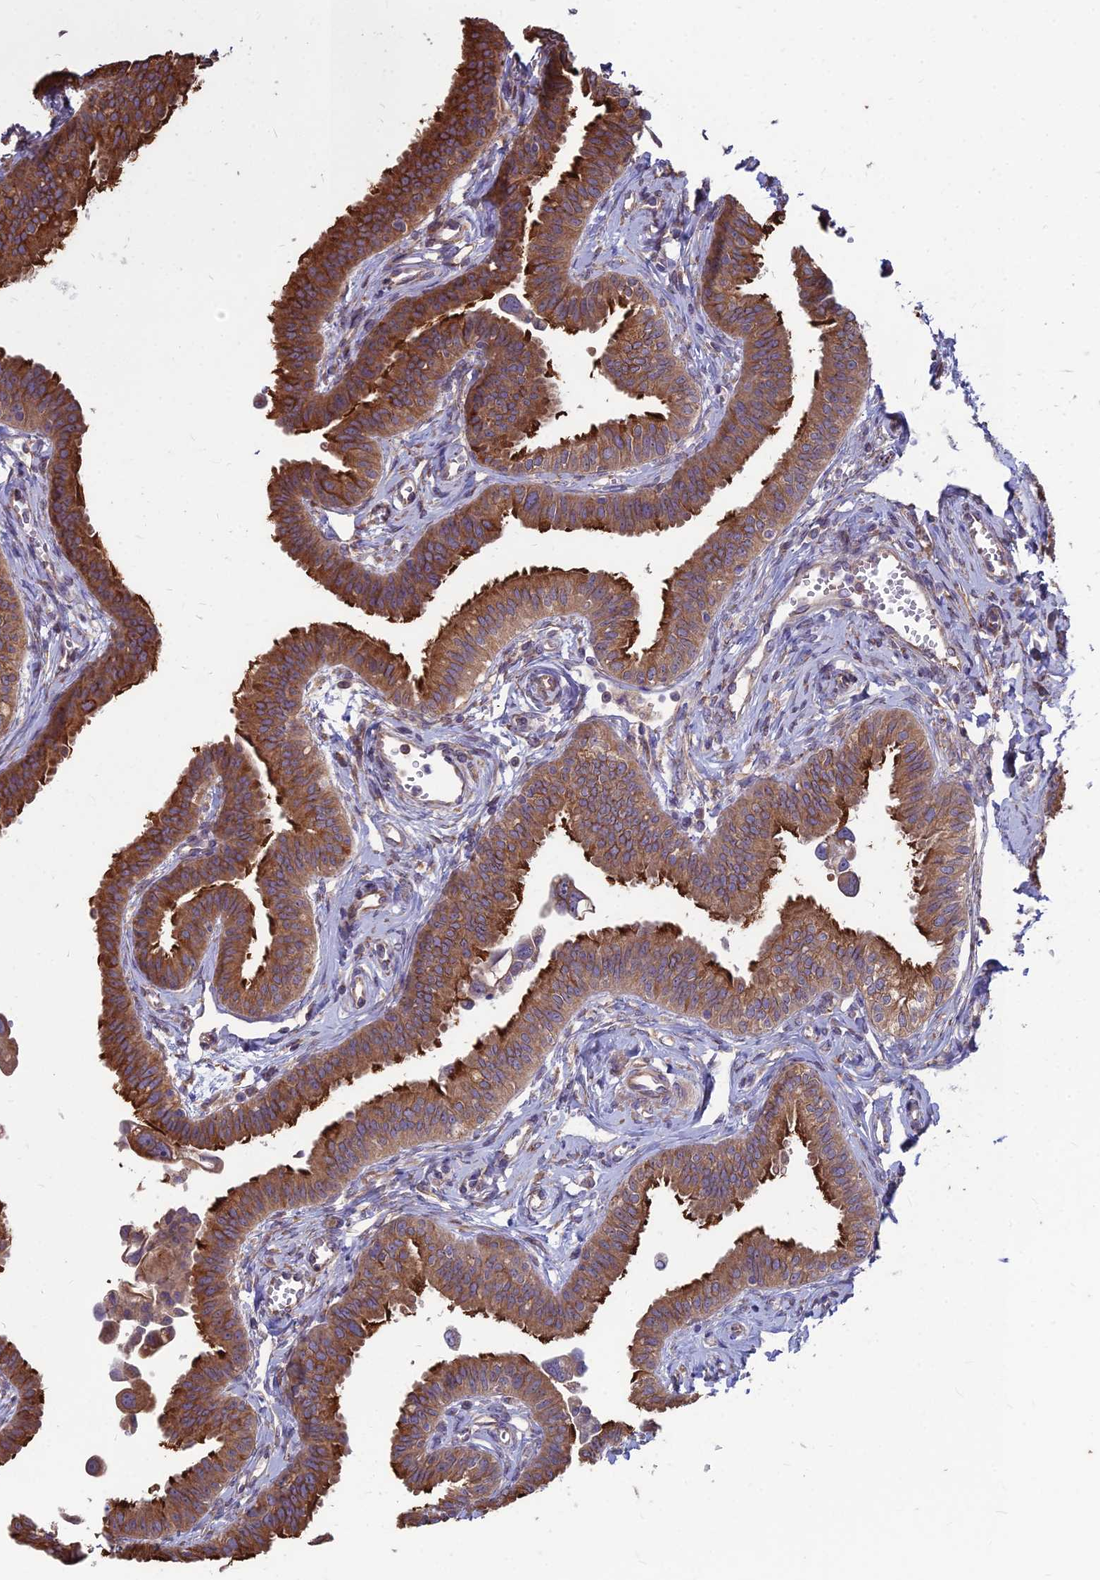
{"staining": {"intensity": "strong", "quantity": ">75%", "location": "cytoplasmic/membranous"}, "tissue": "fallopian tube", "cell_type": "Glandular cells", "image_type": "normal", "snomed": [{"axis": "morphology", "description": "Normal tissue, NOS"}, {"axis": "morphology", "description": "Carcinoma, NOS"}, {"axis": "topography", "description": "Fallopian tube"}, {"axis": "topography", "description": "Ovary"}], "caption": "Fallopian tube stained with DAB (3,3'-diaminobenzidine) IHC exhibits high levels of strong cytoplasmic/membranous staining in approximately >75% of glandular cells.", "gene": "LSM6", "patient": {"sex": "female", "age": 59}}